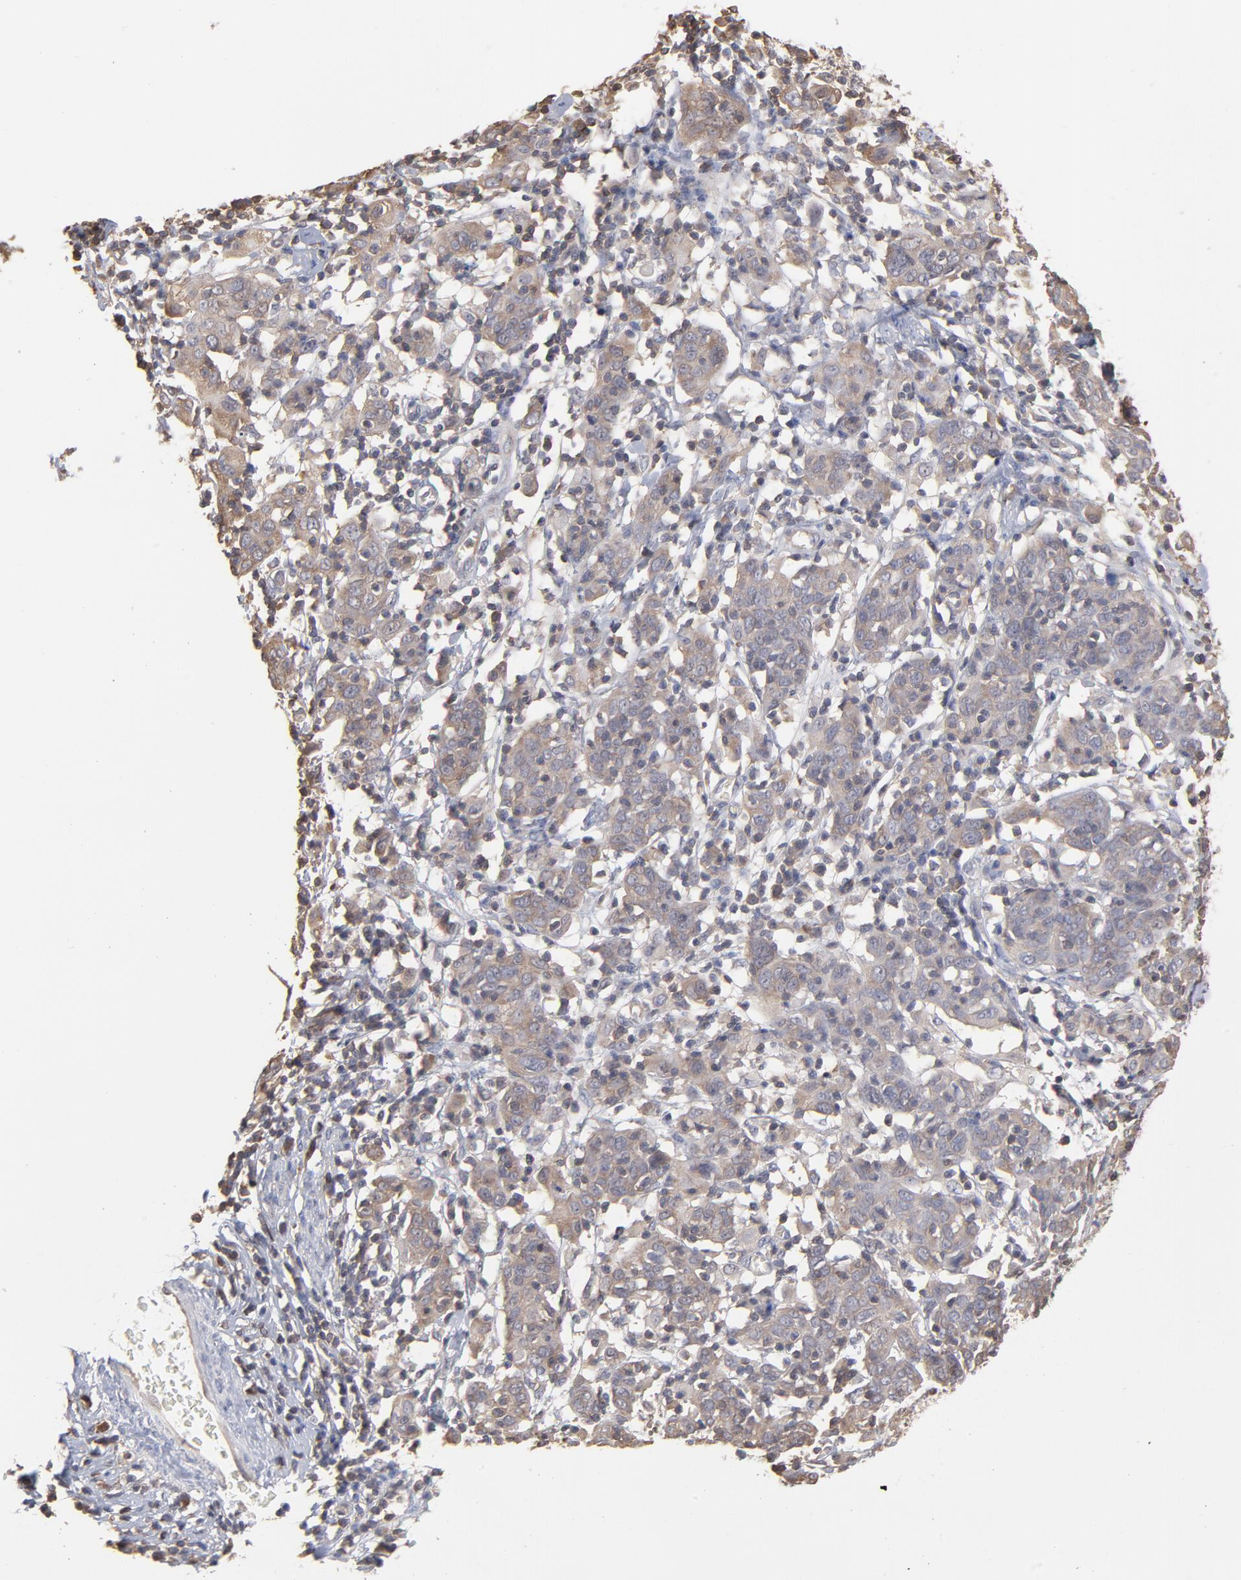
{"staining": {"intensity": "moderate", "quantity": "25%-75%", "location": "cytoplasmic/membranous"}, "tissue": "cervical cancer", "cell_type": "Tumor cells", "image_type": "cancer", "snomed": [{"axis": "morphology", "description": "Normal tissue, NOS"}, {"axis": "morphology", "description": "Squamous cell carcinoma, NOS"}, {"axis": "topography", "description": "Cervix"}], "caption": "Protein staining of squamous cell carcinoma (cervical) tissue shows moderate cytoplasmic/membranous positivity in about 25%-75% of tumor cells. The protein of interest is stained brown, and the nuclei are stained in blue (DAB IHC with brightfield microscopy, high magnification).", "gene": "MAP2K2", "patient": {"sex": "female", "age": 67}}